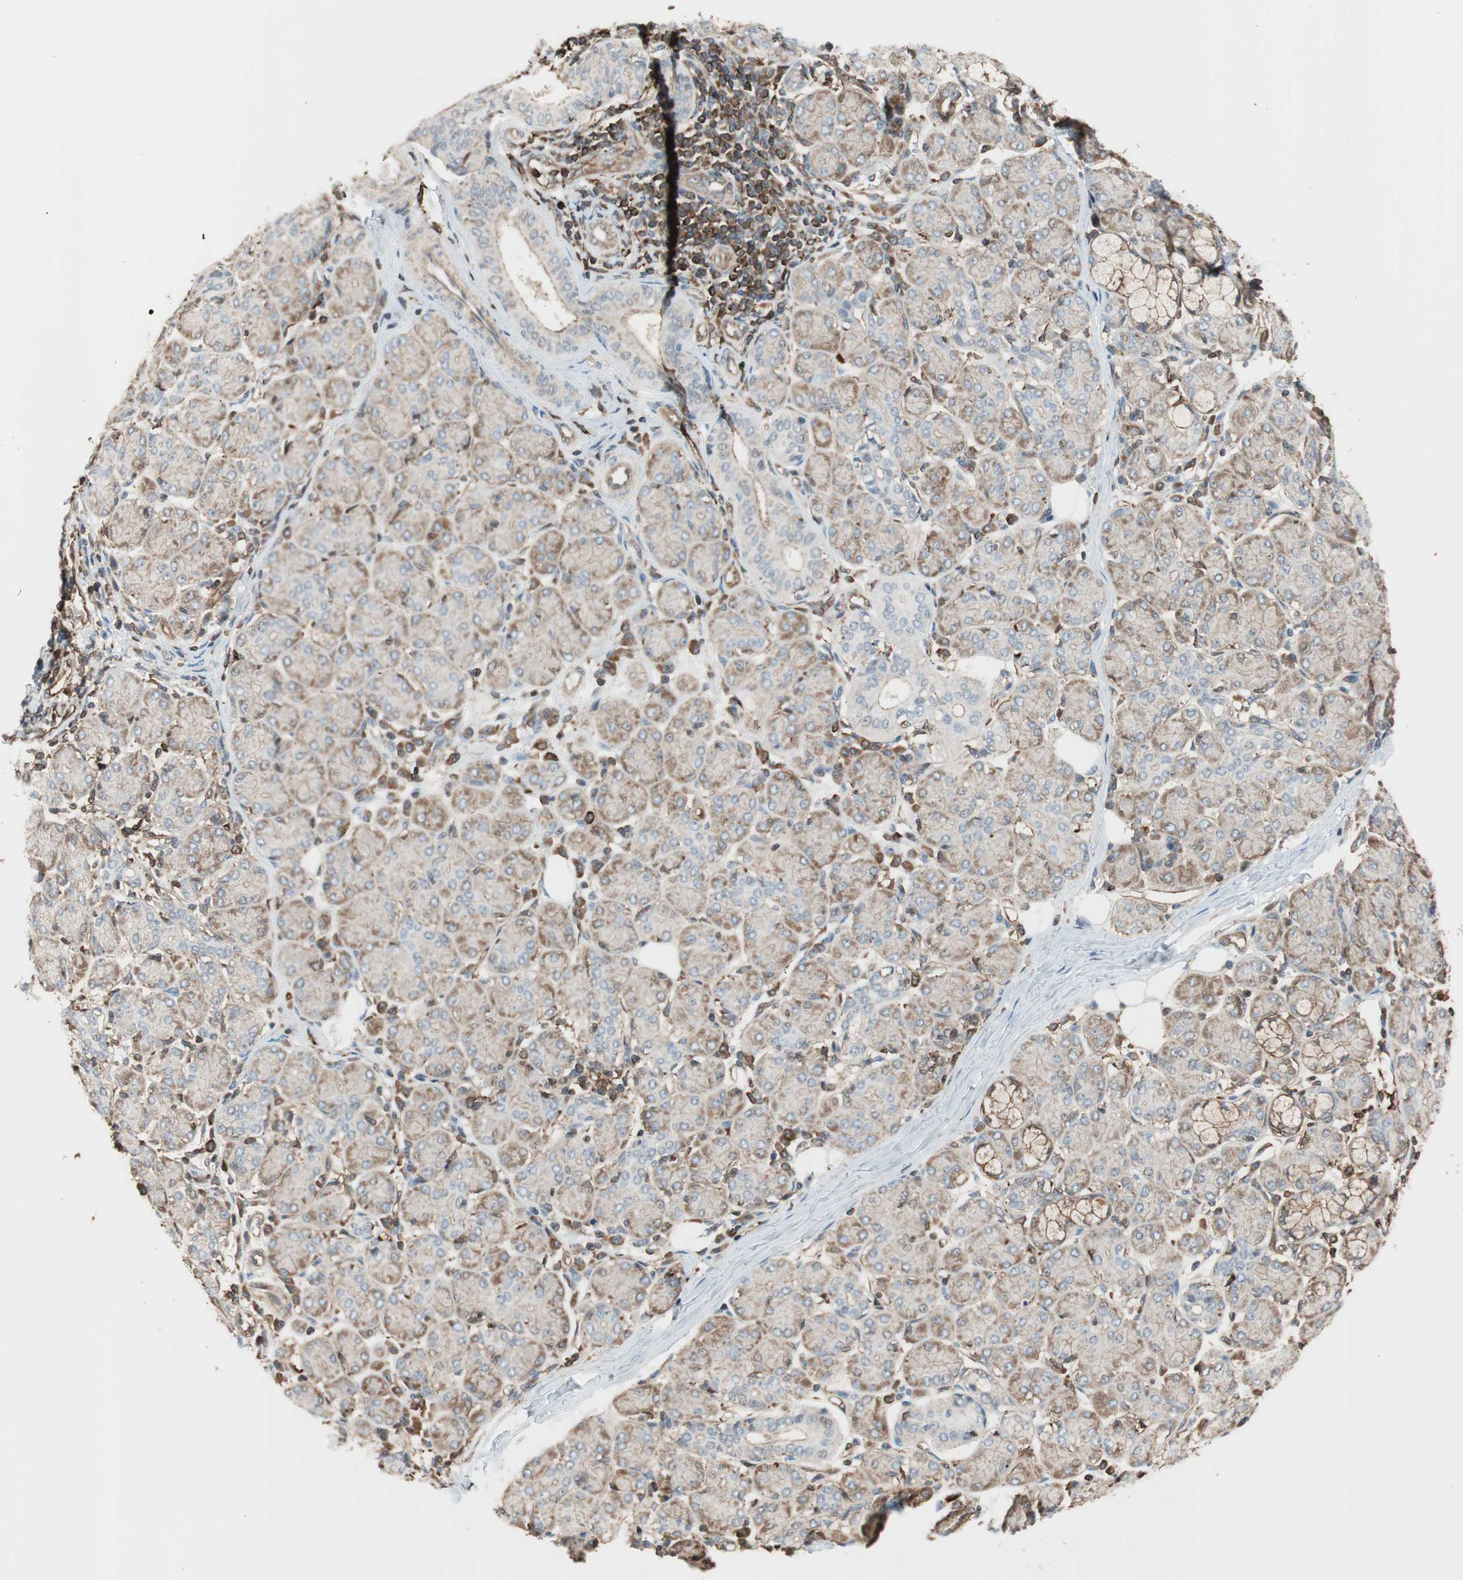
{"staining": {"intensity": "moderate", "quantity": ">75%", "location": "cytoplasmic/membranous"}, "tissue": "salivary gland", "cell_type": "Glandular cells", "image_type": "normal", "snomed": [{"axis": "morphology", "description": "Normal tissue, NOS"}, {"axis": "morphology", "description": "Inflammation, NOS"}, {"axis": "topography", "description": "Lymph node"}, {"axis": "topography", "description": "Salivary gland"}], "caption": "Brown immunohistochemical staining in normal human salivary gland demonstrates moderate cytoplasmic/membranous staining in approximately >75% of glandular cells.", "gene": "VASP", "patient": {"sex": "male", "age": 3}}